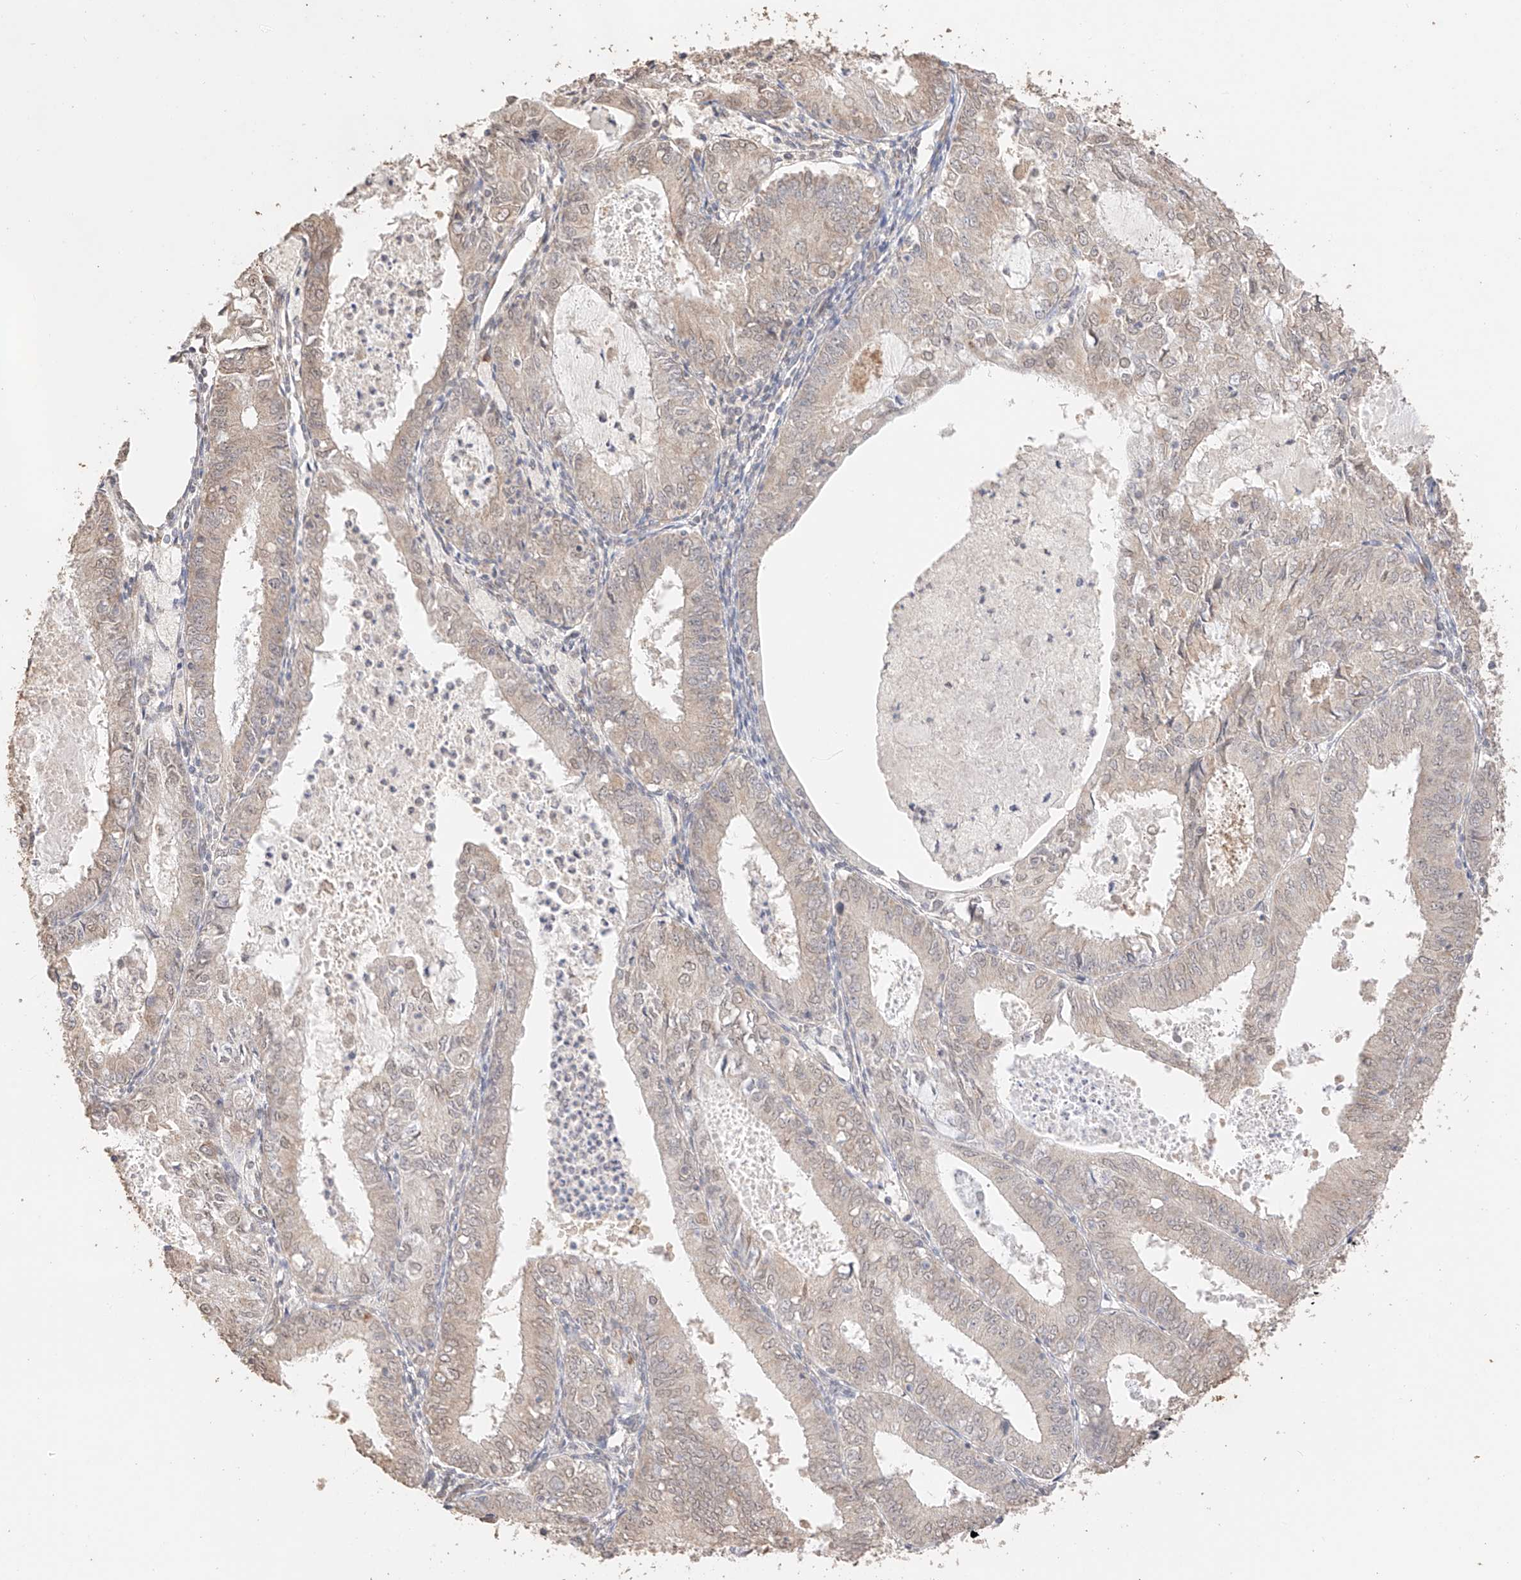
{"staining": {"intensity": "weak", "quantity": "<25%", "location": "cytoplasmic/membranous,nuclear"}, "tissue": "endometrial cancer", "cell_type": "Tumor cells", "image_type": "cancer", "snomed": [{"axis": "morphology", "description": "Adenocarcinoma, NOS"}, {"axis": "topography", "description": "Endometrium"}], "caption": "This is a photomicrograph of IHC staining of endometrial adenocarcinoma, which shows no expression in tumor cells.", "gene": "IL22RA2", "patient": {"sex": "female", "age": 57}}